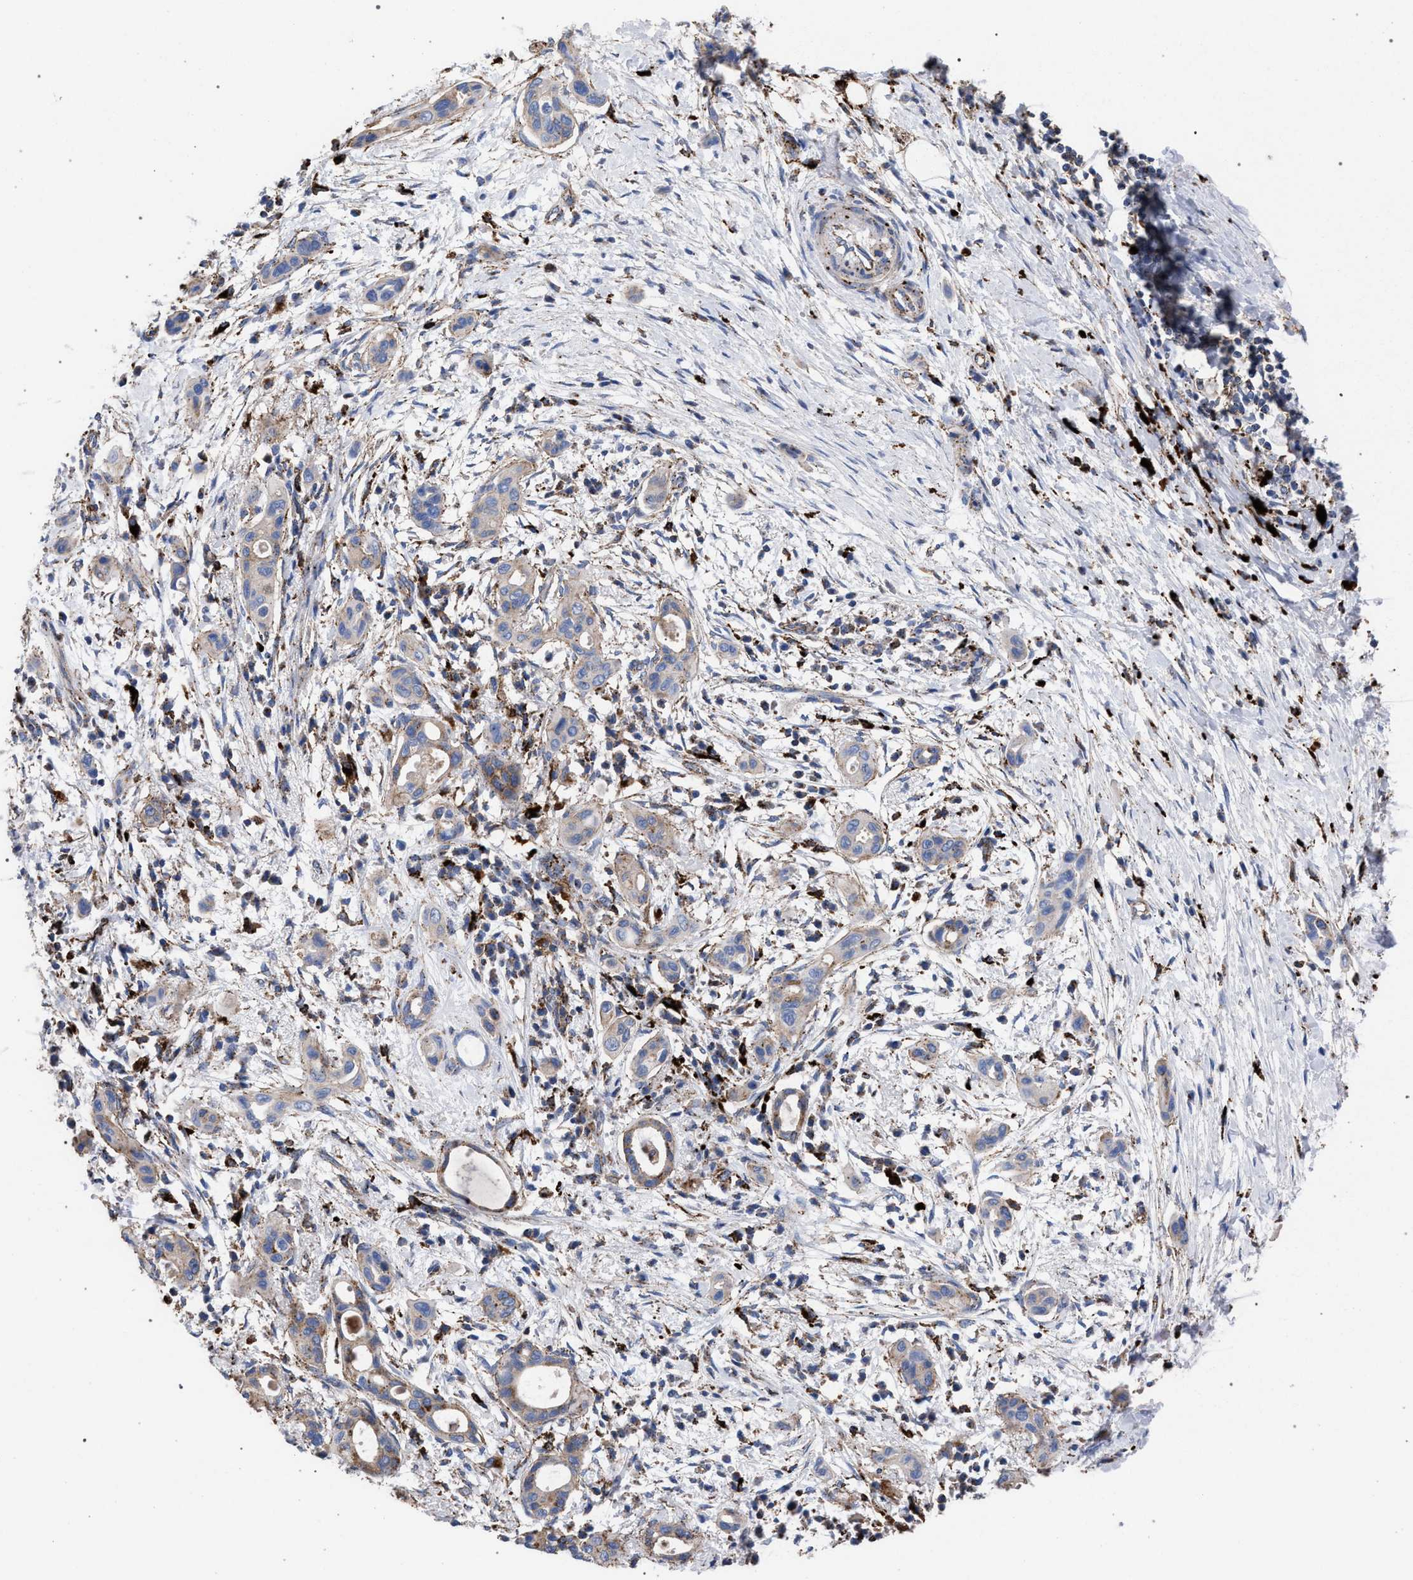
{"staining": {"intensity": "weak", "quantity": "25%-75%", "location": "cytoplasmic/membranous"}, "tissue": "pancreatic cancer", "cell_type": "Tumor cells", "image_type": "cancer", "snomed": [{"axis": "morphology", "description": "Adenocarcinoma, NOS"}, {"axis": "topography", "description": "Pancreas"}], "caption": "A high-resolution image shows immunohistochemistry (IHC) staining of adenocarcinoma (pancreatic), which displays weak cytoplasmic/membranous staining in approximately 25%-75% of tumor cells.", "gene": "PPT1", "patient": {"sex": "male", "age": 59}}